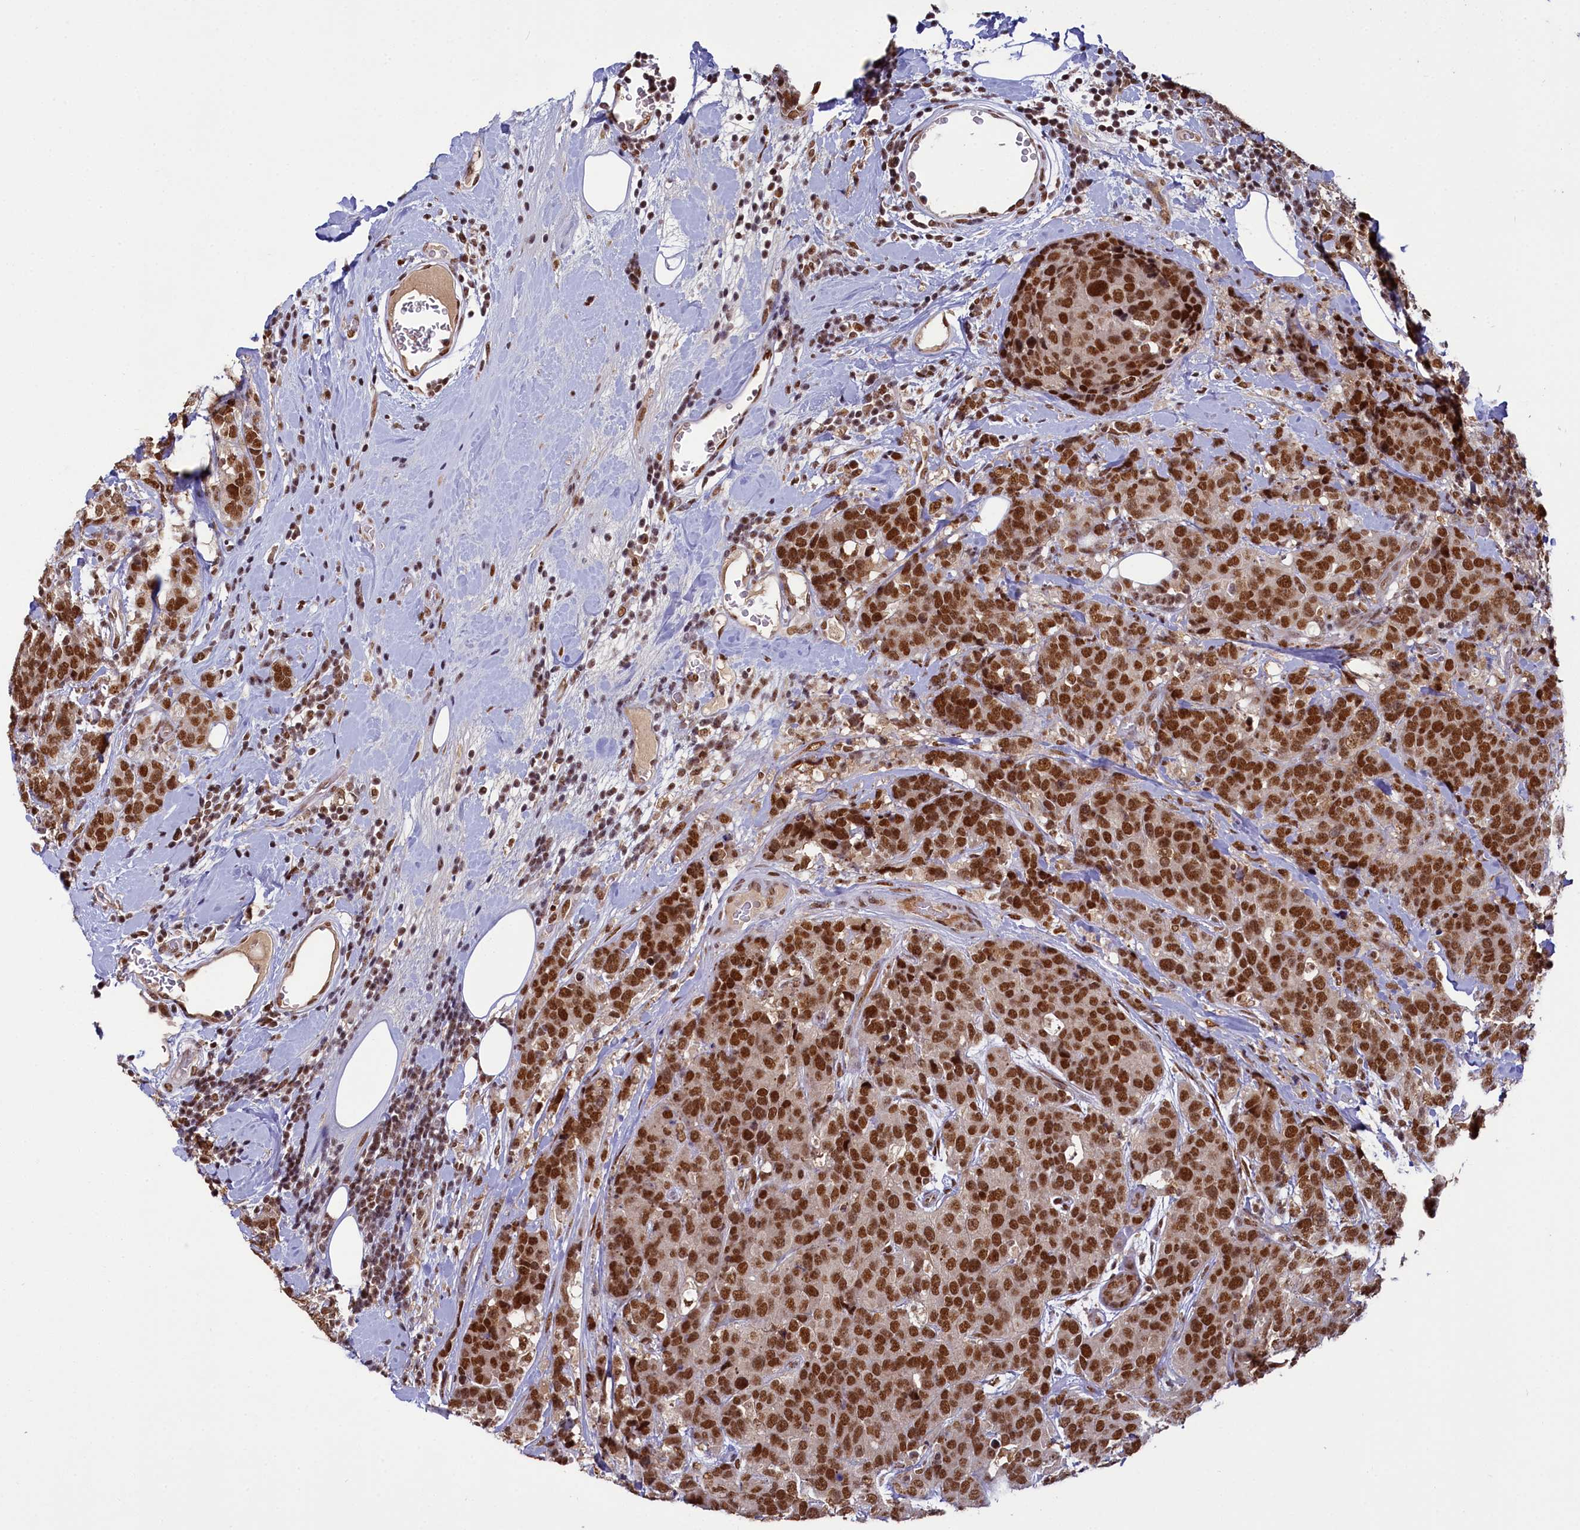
{"staining": {"intensity": "strong", "quantity": ">75%", "location": "nuclear"}, "tissue": "breast cancer", "cell_type": "Tumor cells", "image_type": "cancer", "snomed": [{"axis": "morphology", "description": "Lobular carcinoma"}, {"axis": "topography", "description": "Breast"}], "caption": "Protein expression analysis of breast cancer displays strong nuclear expression in about >75% of tumor cells. (Brightfield microscopy of DAB IHC at high magnification).", "gene": "PPHLN1", "patient": {"sex": "female", "age": 59}}